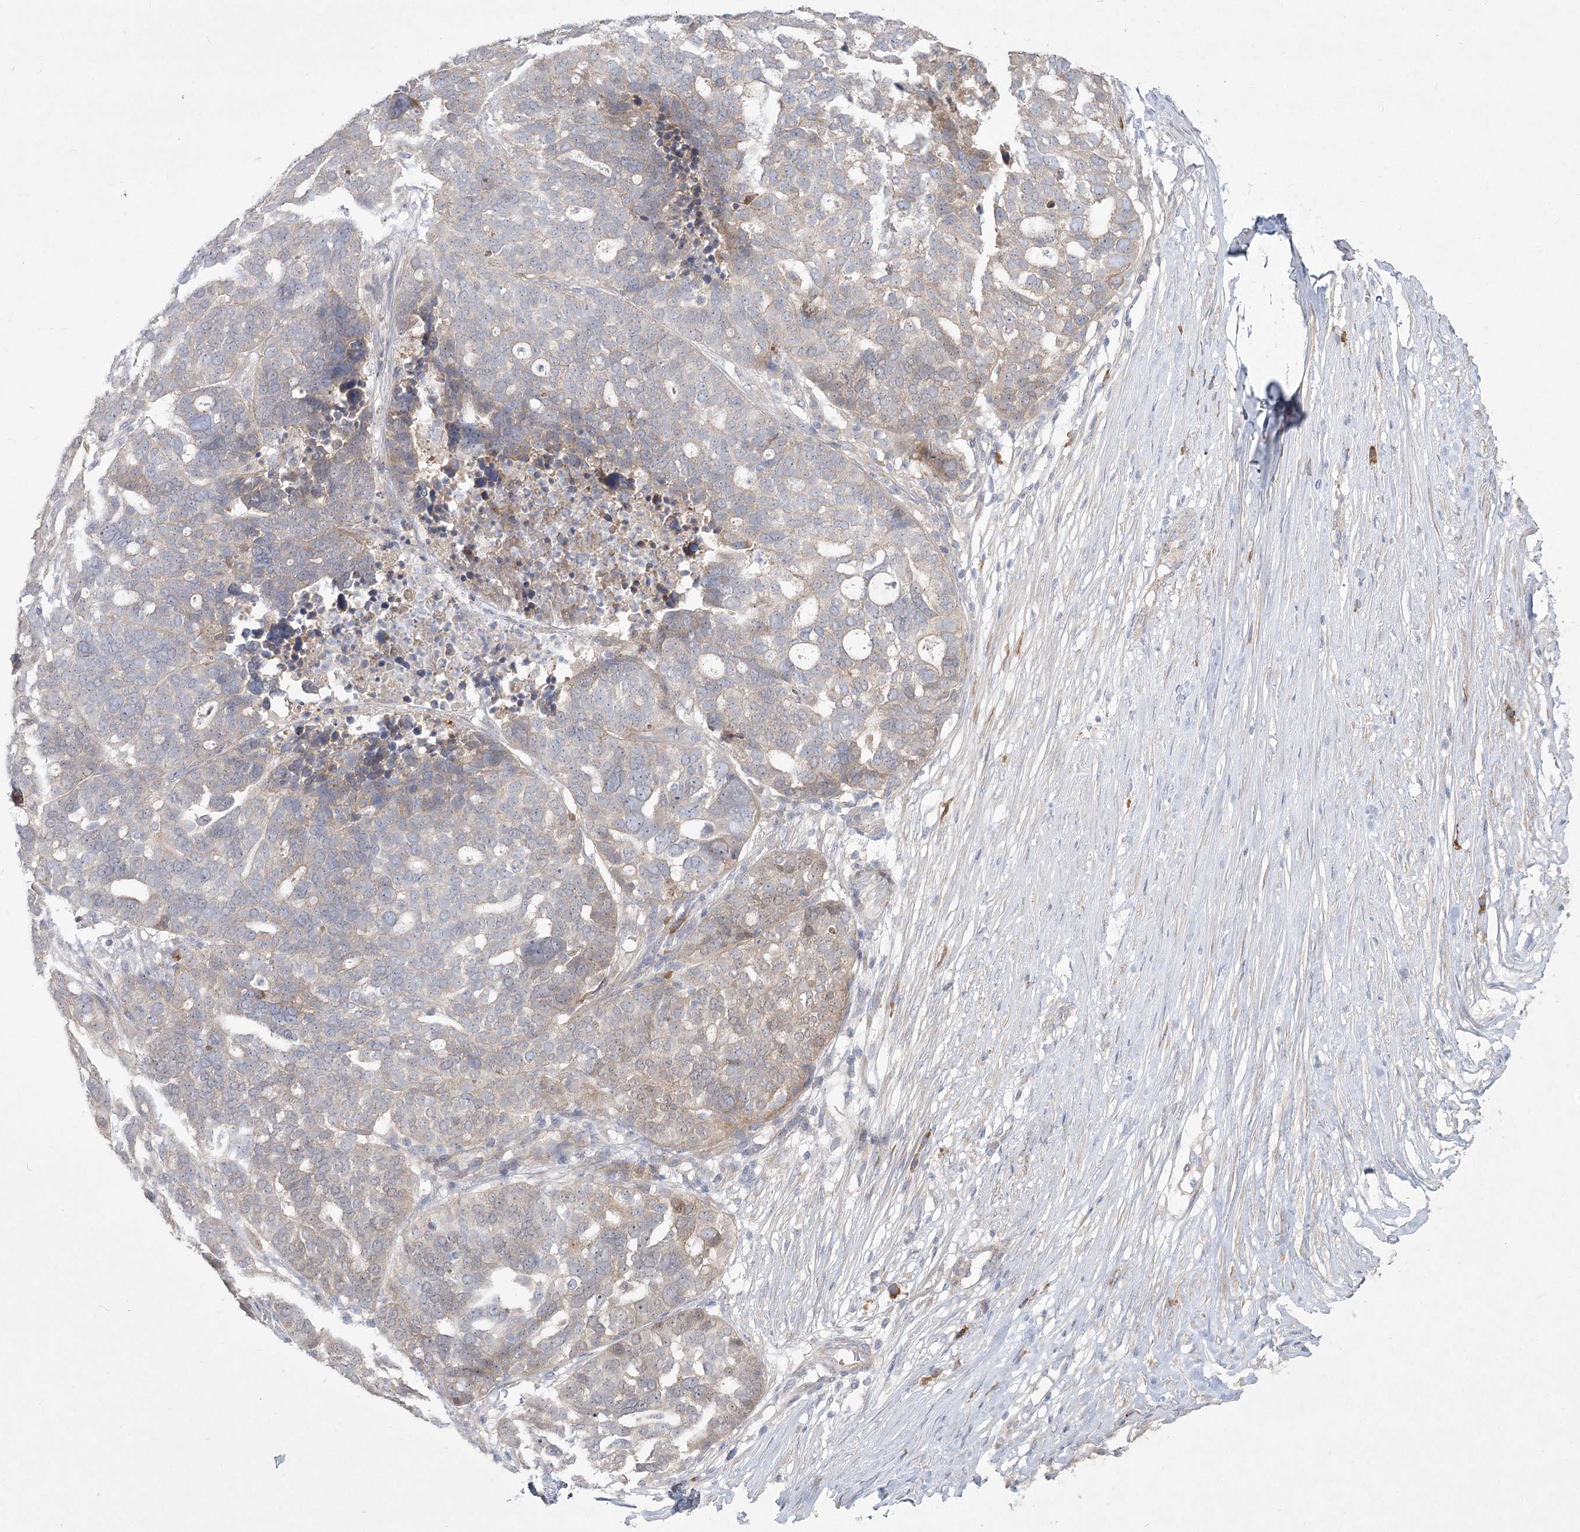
{"staining": {"intensity": "weak", "quantity": "<25%", "location": "cytoplasmic/membranous"}, "tissue": "ovarian cancer", "cell_type": "Tumor cells", "image_type": "cancer", "snomed": [{"axis": "morphology", "description": "Cystadenocarcinoma, serous, NOS"}, {"axis": "topography", "description": "Ovary"}], "caption": "Human ovarian cancer stained for a protein using immunohistochemistry reveals no positivity in tumor cells.", "gene": "CAMTA1", "patient": {"sex": "female", "age": 59}}